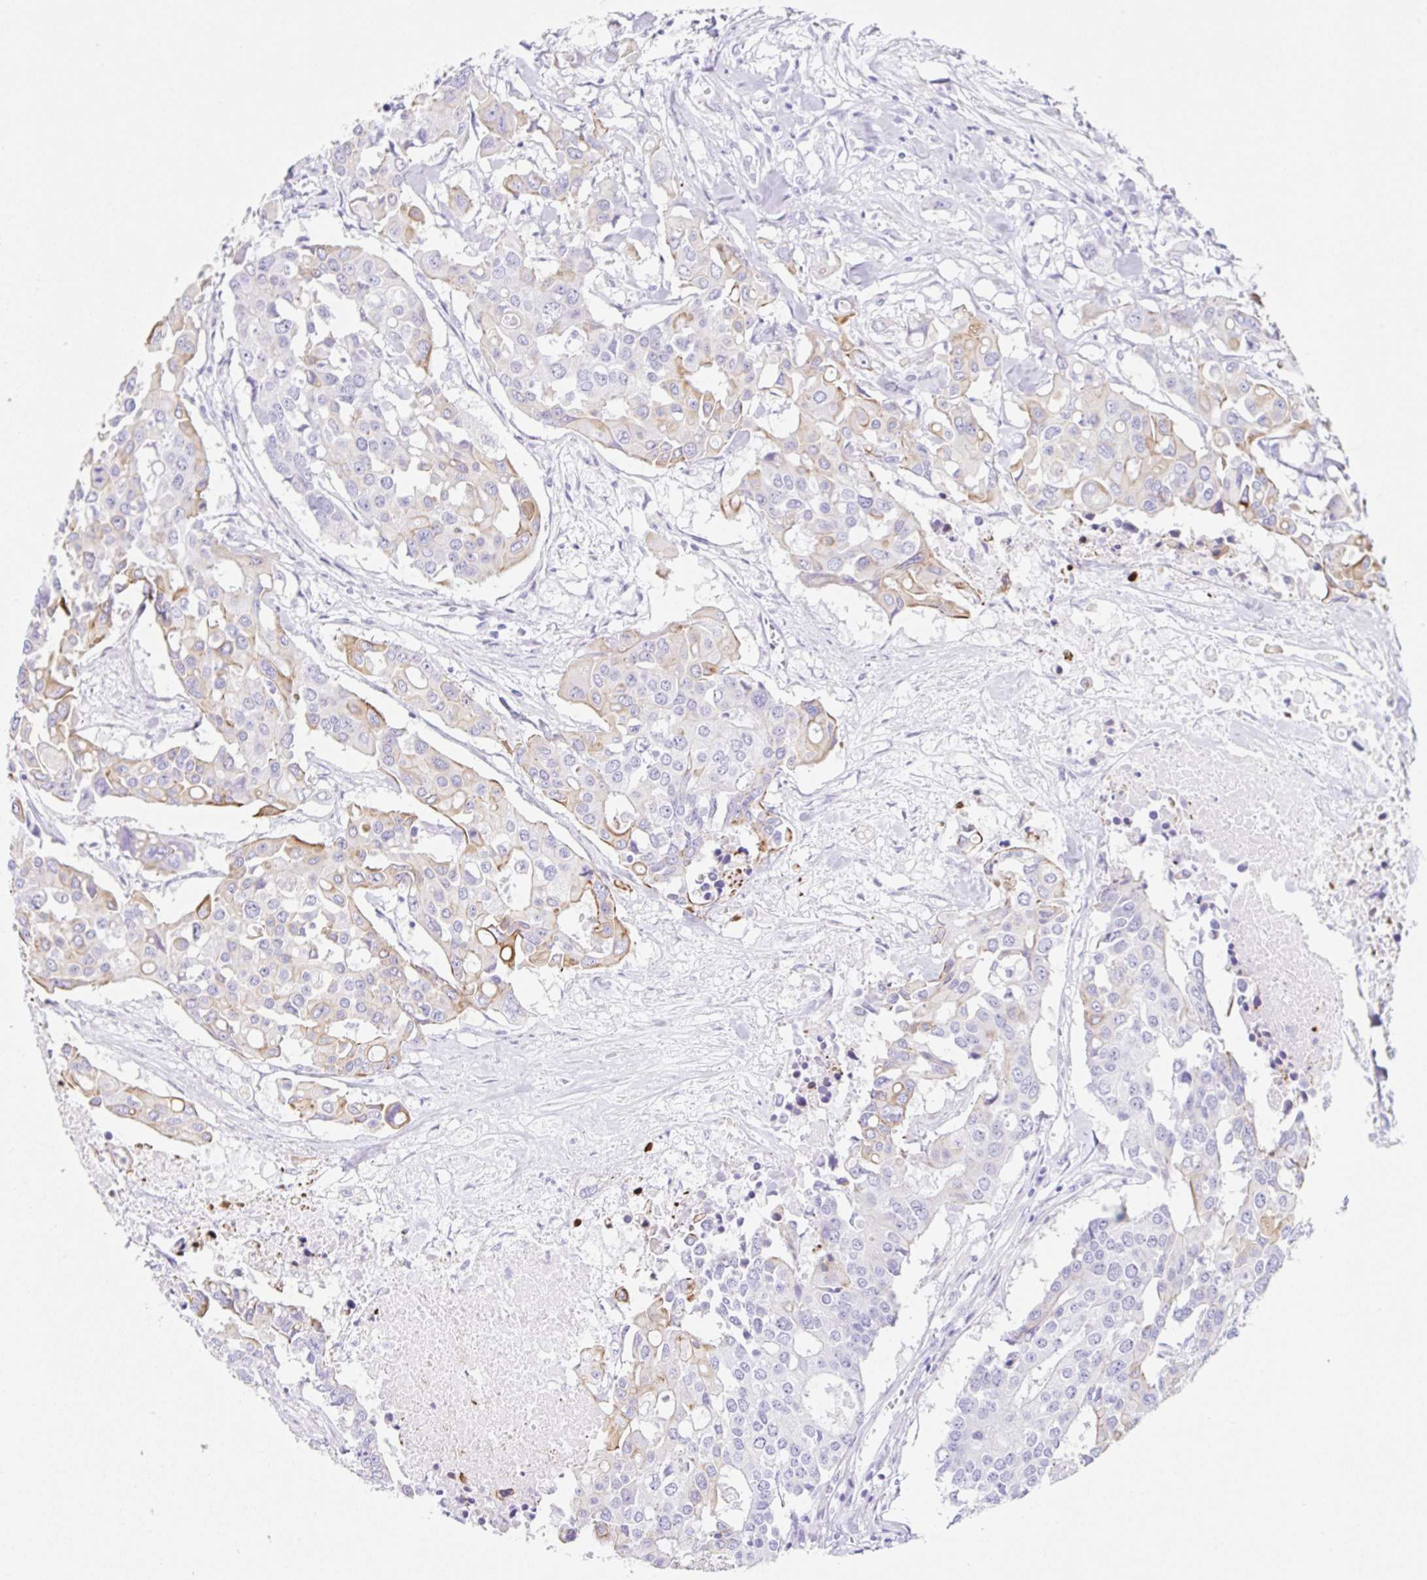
{"staining": {"intensity": "moderate", "quantity": "<25%", "location": "cytoplasmic/membranous"}, "tissue": "colorectal cancer", "cell_type": "Tumor cells", "image_type": "cancer", "snomed": [{"axis": "morphology", "description": "Adenocarcinoma, NOS"}, {"axis": "topography", "description": "Colon"}], "caption": "IHC photomicrograph of human colorectal cancer (adenocarcinoma) stained for a protein (brown), which exhibits low levels of moderate cytoplasmic/membranous expression in about <25% of tumor cells.", "gene": "CLDND2", "patient": {"sex": "male", "age": 77}}